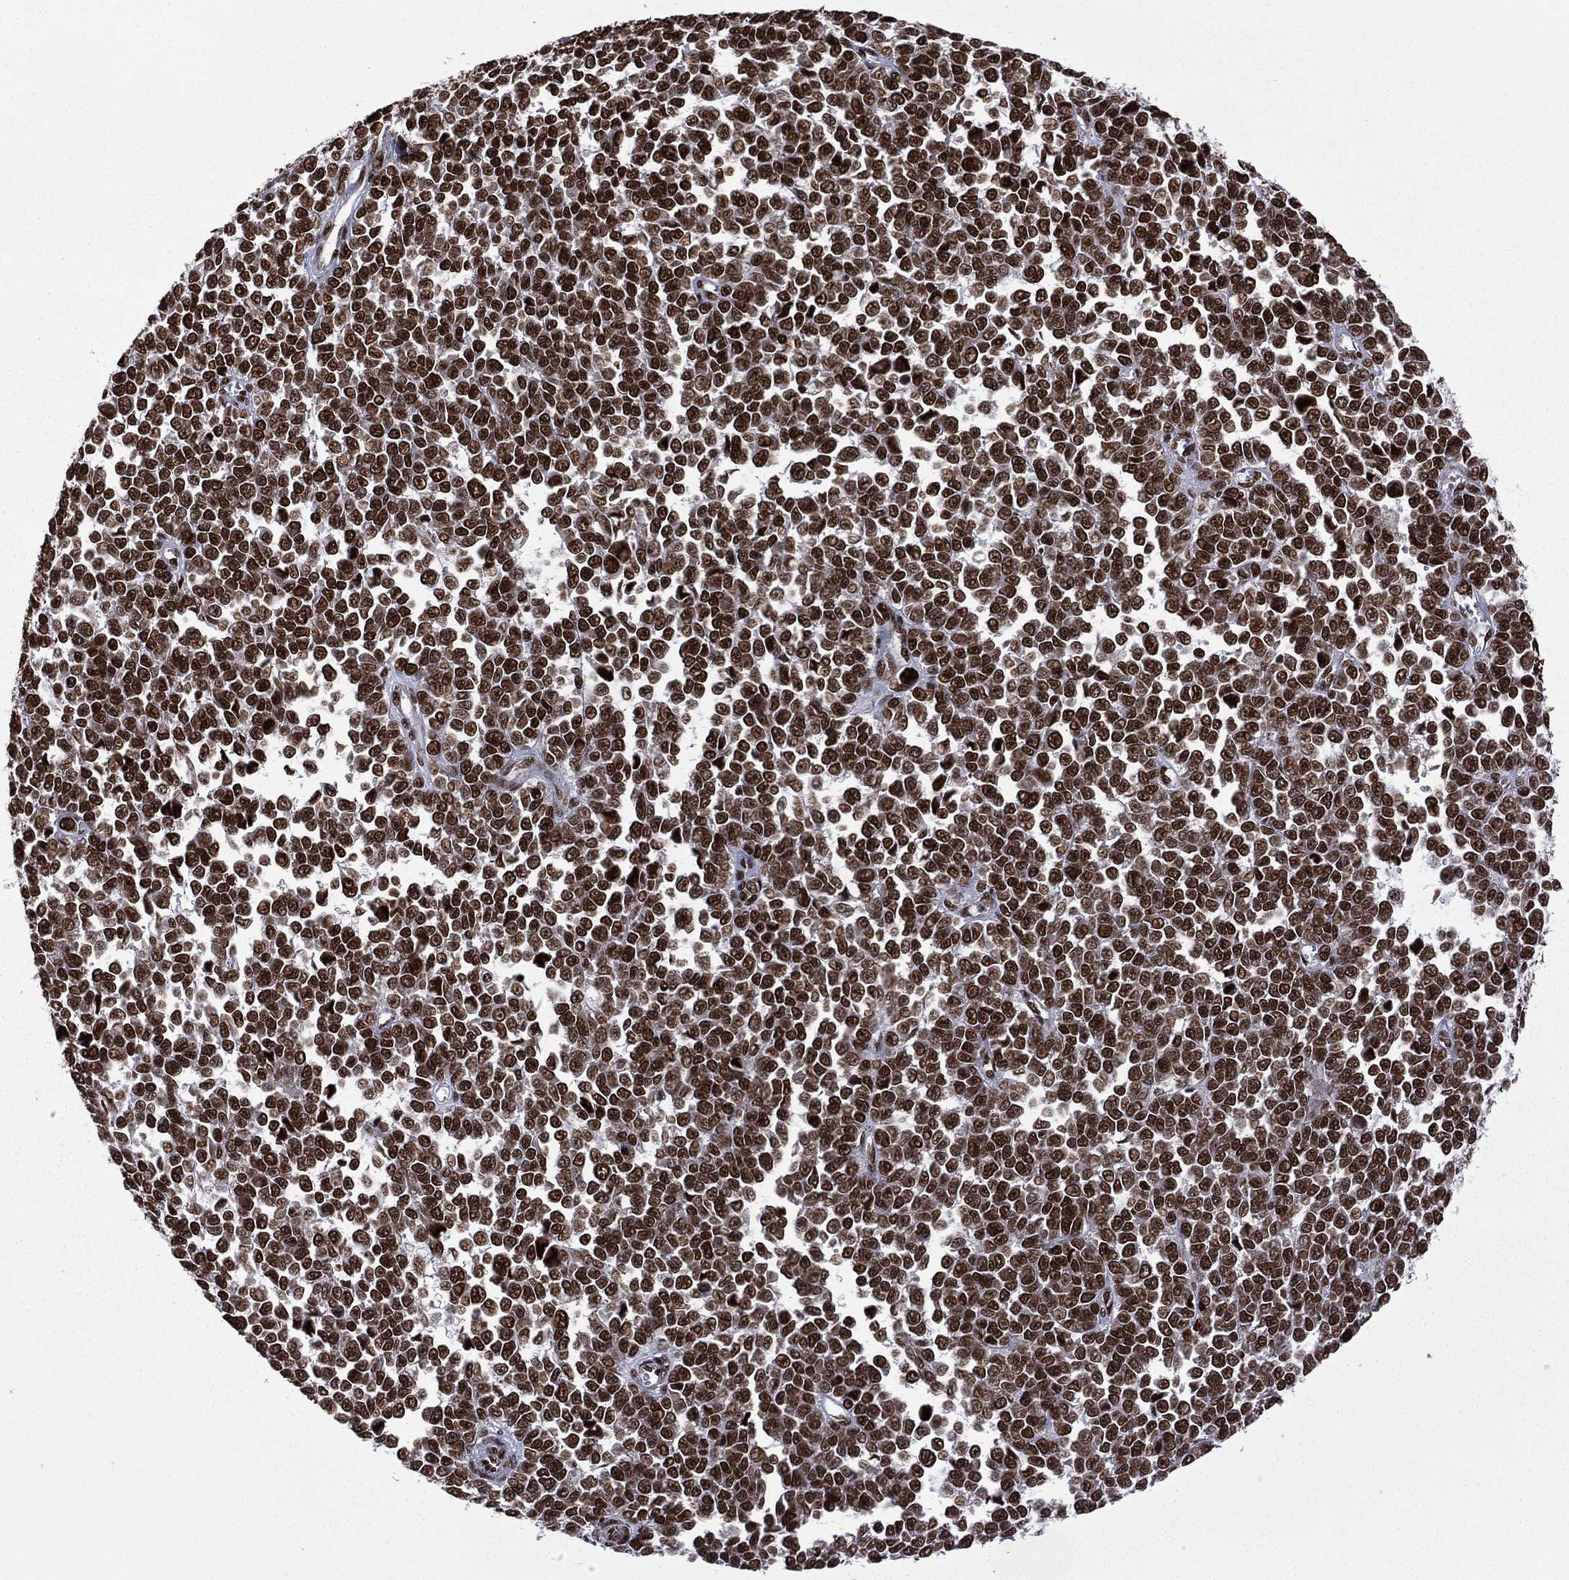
{"staining": {"intensity": "strong", "quantity": ">75%", "location": "nuclear"}, "tissue": "melanoma", "cell_type": "Tumor cells", "image_type": "cancer", "snomed": [{"axis": "morphology", "description": "Malignant melanoma, NOS"}, {"axis": "topography", "description": "Skin"}], "caption": "Malignant melanoma stained with a protein marker displays strong staining in tumor cells.", "gene": "C5orf24", "patient": {"sex": "female", "age": 95}}